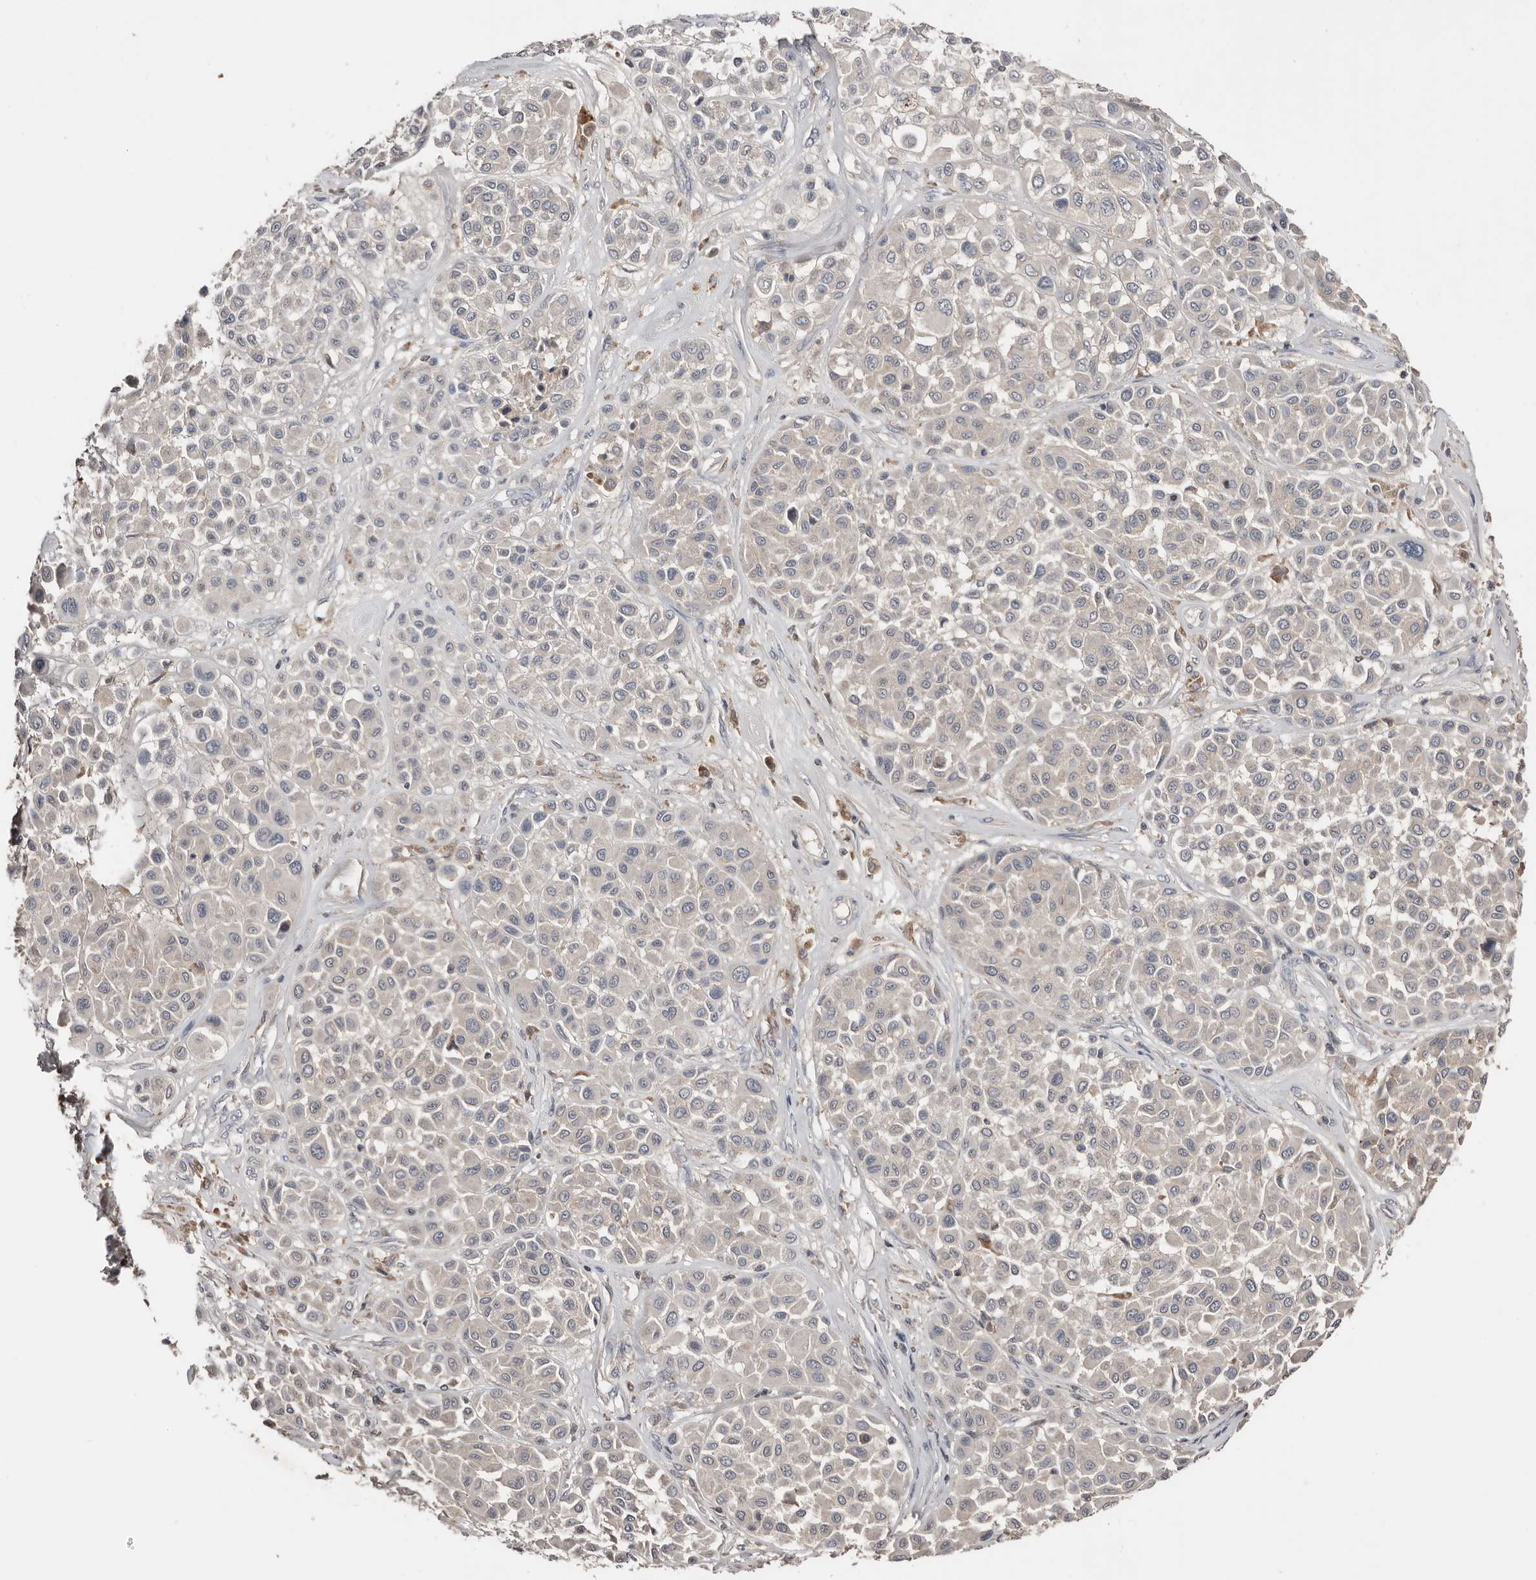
{"staining": {"intensity": "negative", "quantity": "none", "location": "none"}, "tissue": "melanoma", "cell_type": "Tumor cells", "image_type": "cancer", "snomed": [{"axis": "morphology", "description": "Malignant melanoma, Metastatic site"}, {"axis": "topography", "description": "Soft tissue"}], "caption": "Immunohistochemistry micrograph of human melanoma stained for a protein (brown), which reveals no positivity in tumor cells. The staining was performed using DAB (3,3'-diaminobenzidine) to visualize the protein expression in brown, while the nuclei were stained in blue with hematoxylin (Magnification: 20x).", "gene": "SLC39A2", "patient": {"sex": "male", "age": 41}}